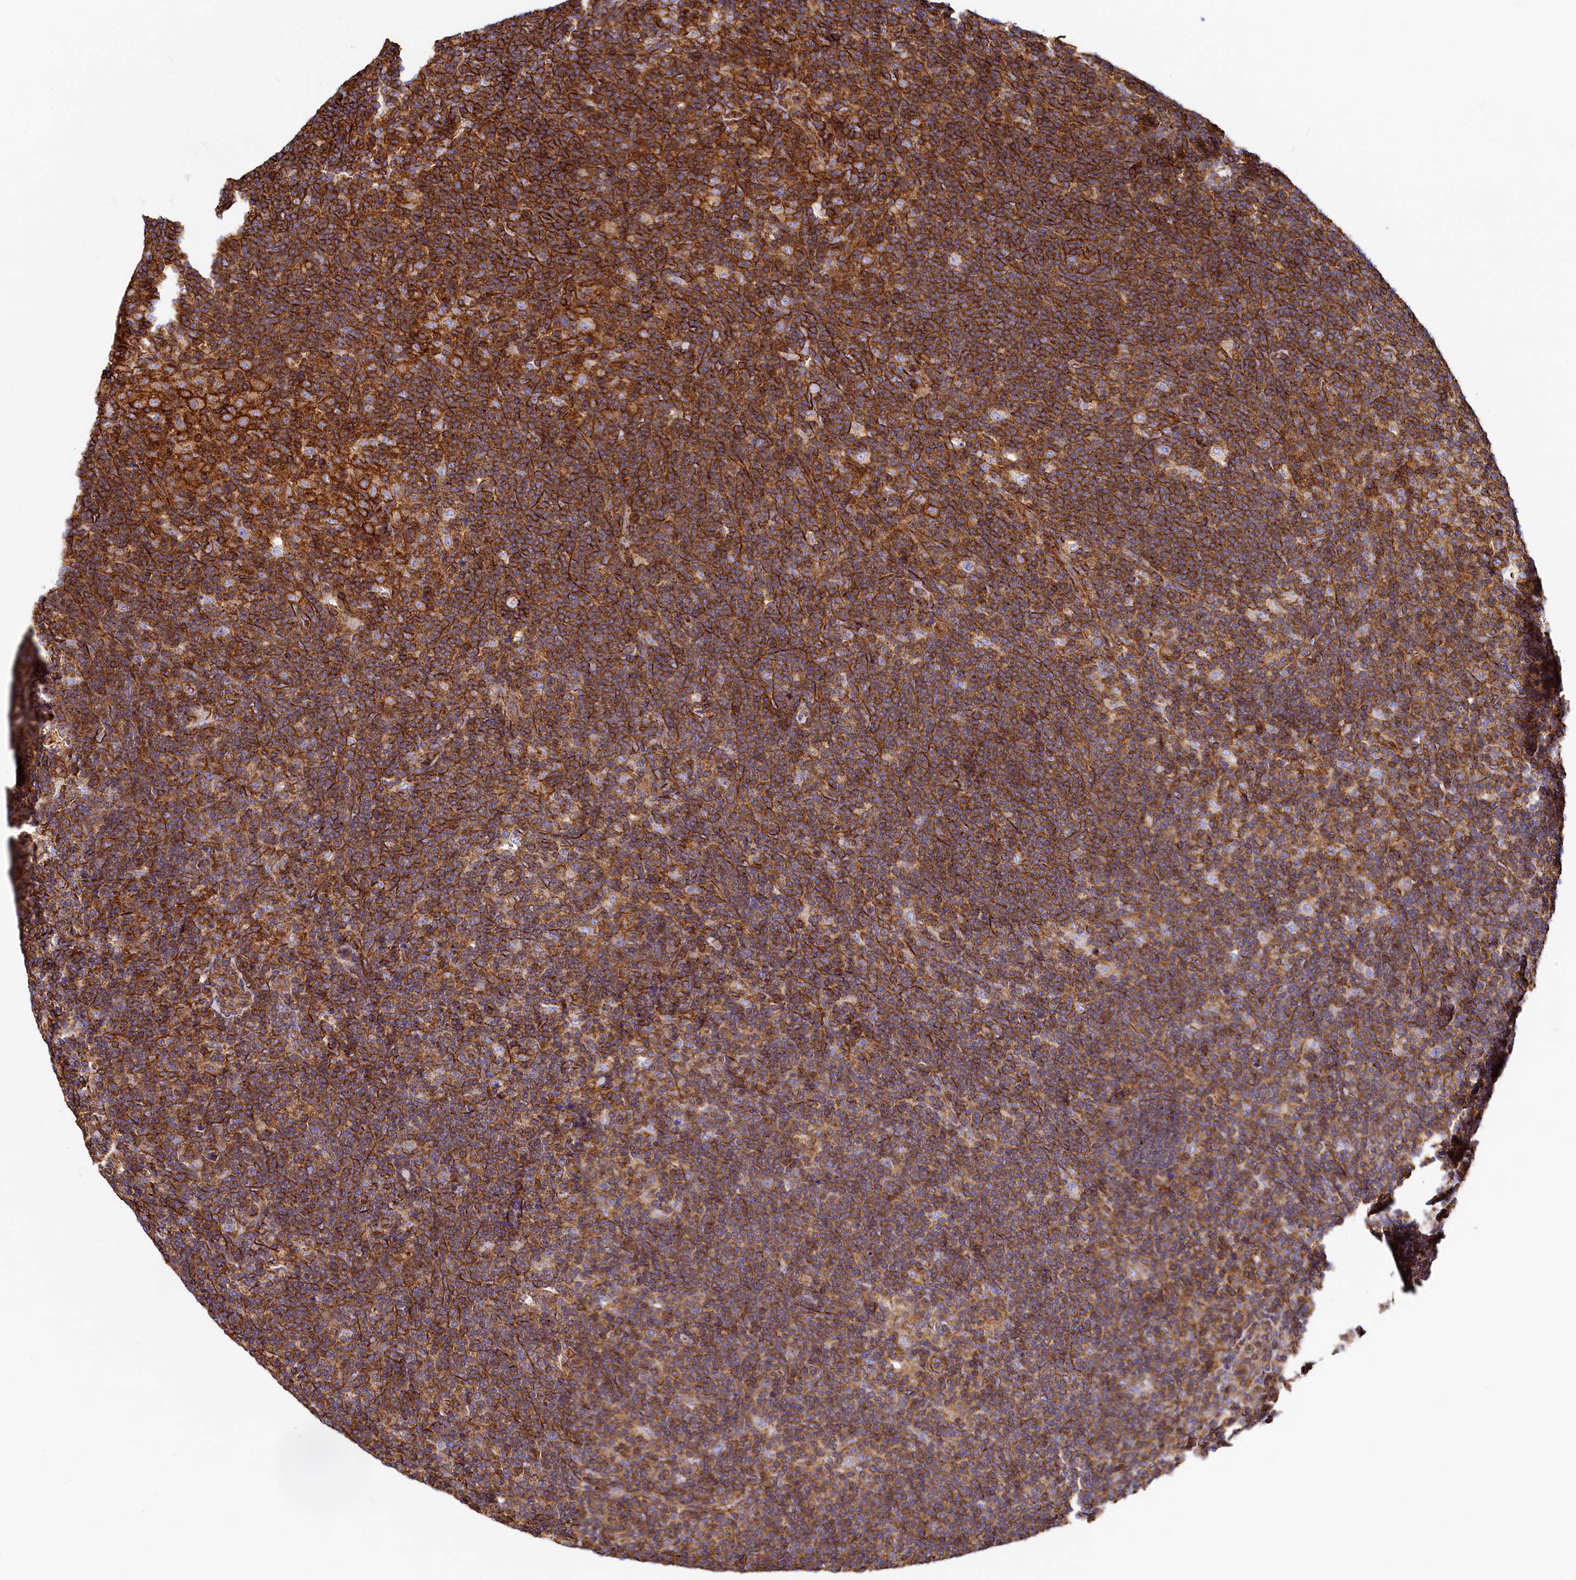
{"staining": {"intensity": "negative", "quantity": "none", "location": "none"}, "tissue": "lymphoma", "cell_type": "Tumor cells", "image_type": "cancer", "snomed": [{"axis": "morphology", "description": "Hodgkin's disease, NOS"}, {"axis": "topography", "description": "Lymph node"}], "caption": "Protein analysis of lymphoma displays no significant positivity in tumor cells.", "gene": "THBS1", "patient": {"sex": "female", "age": 57}}